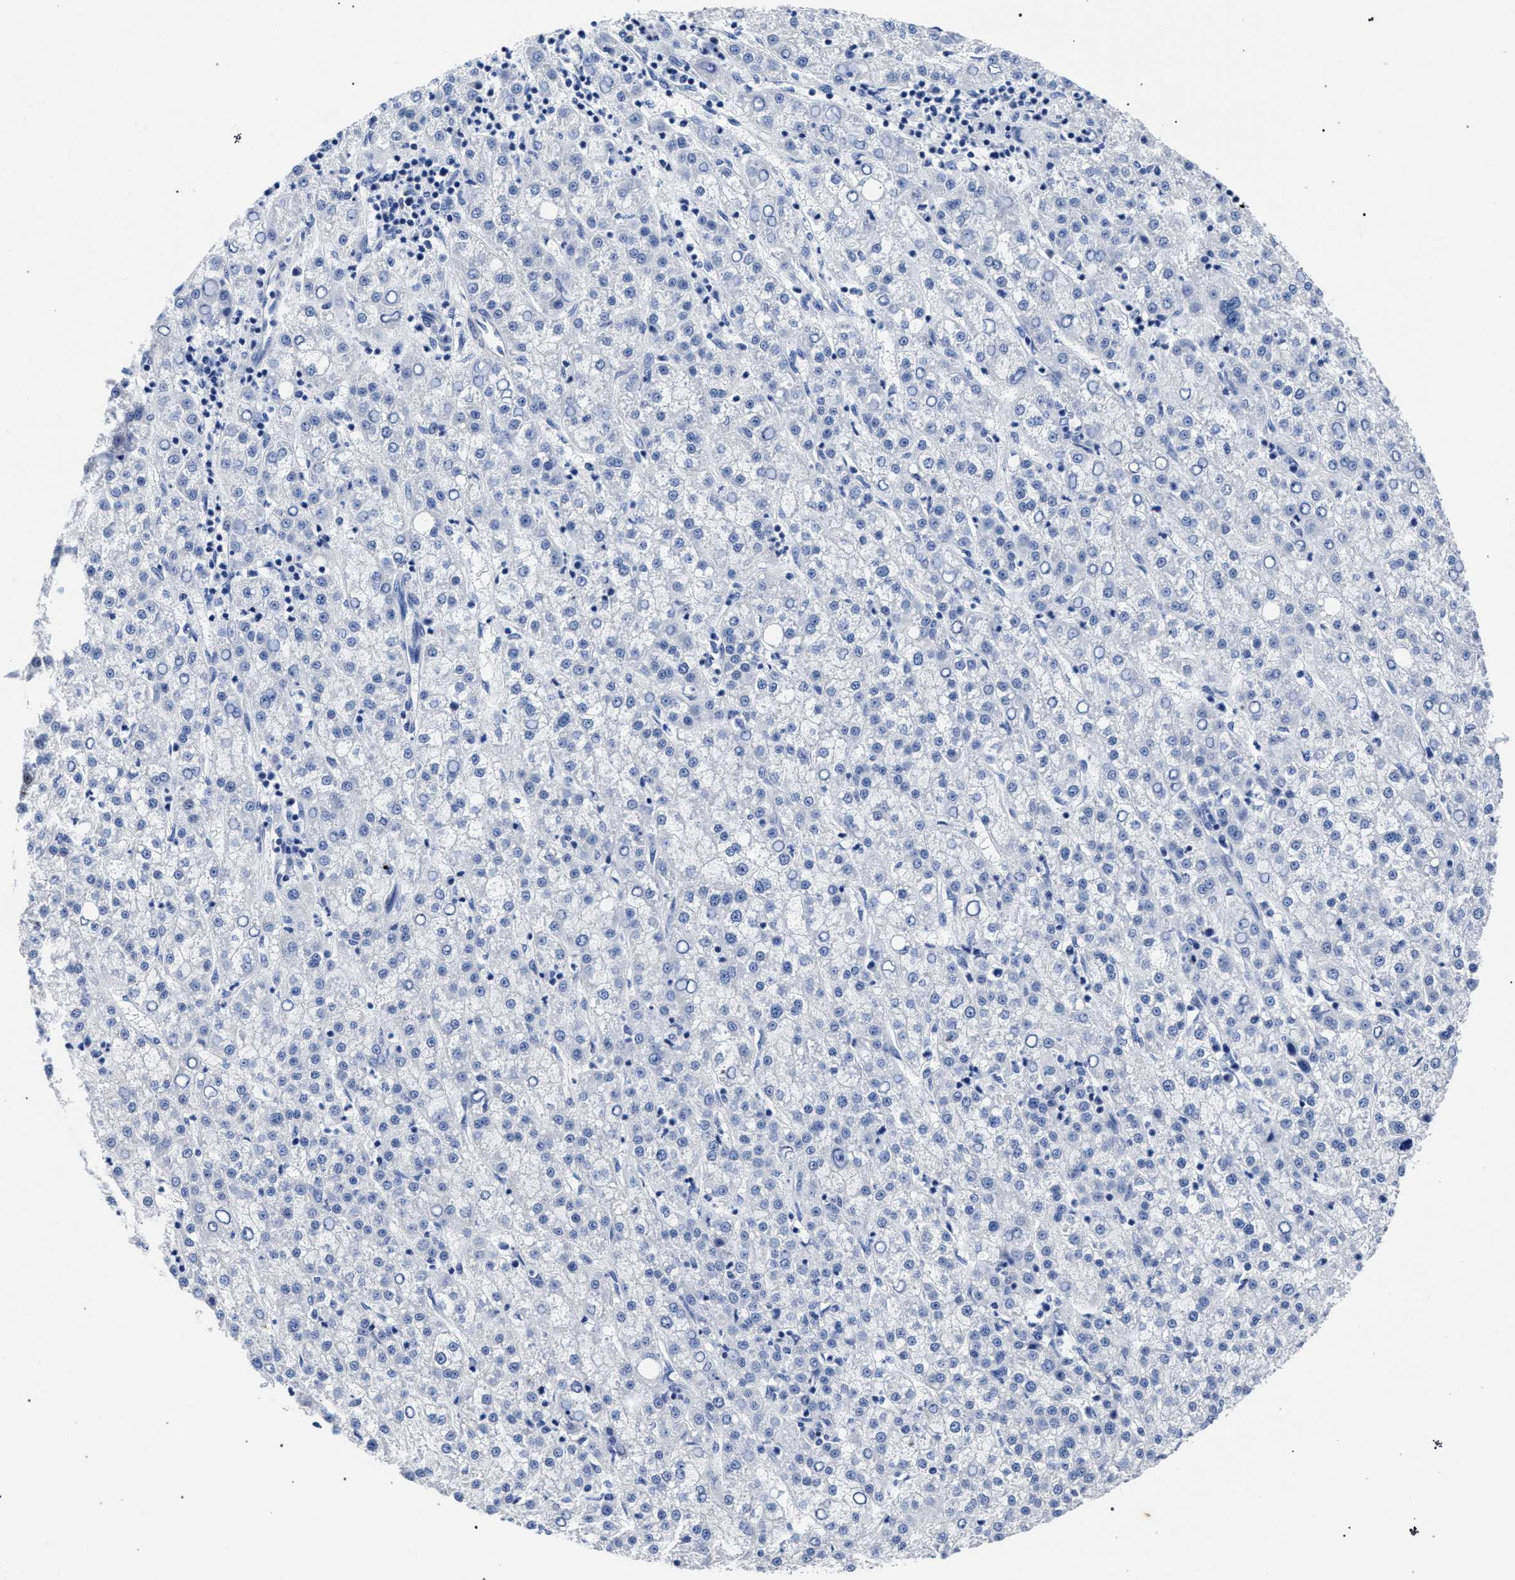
{"staining": {"intensity": "negative", "quantity": "none", "location": "none"}, "tissue": "liver cancer", "cell_type": "Tumor cells", "image_type": "cancer", "snomed": [{"axis": "morphology", "description": "Carcinoma, Hepatocellular, NOS"}, {"axis": "topography", "description": "Liver"}], "caption": "Immunohistochemistry (IHC) photomicrograph of neoplastic tissue: liver hepatocellular carcinoma stained with DAB exhibits no significant protein staining in tumor cells.", "gene": "AKAP4", "patient": {"sex": "female", "age": 58}}